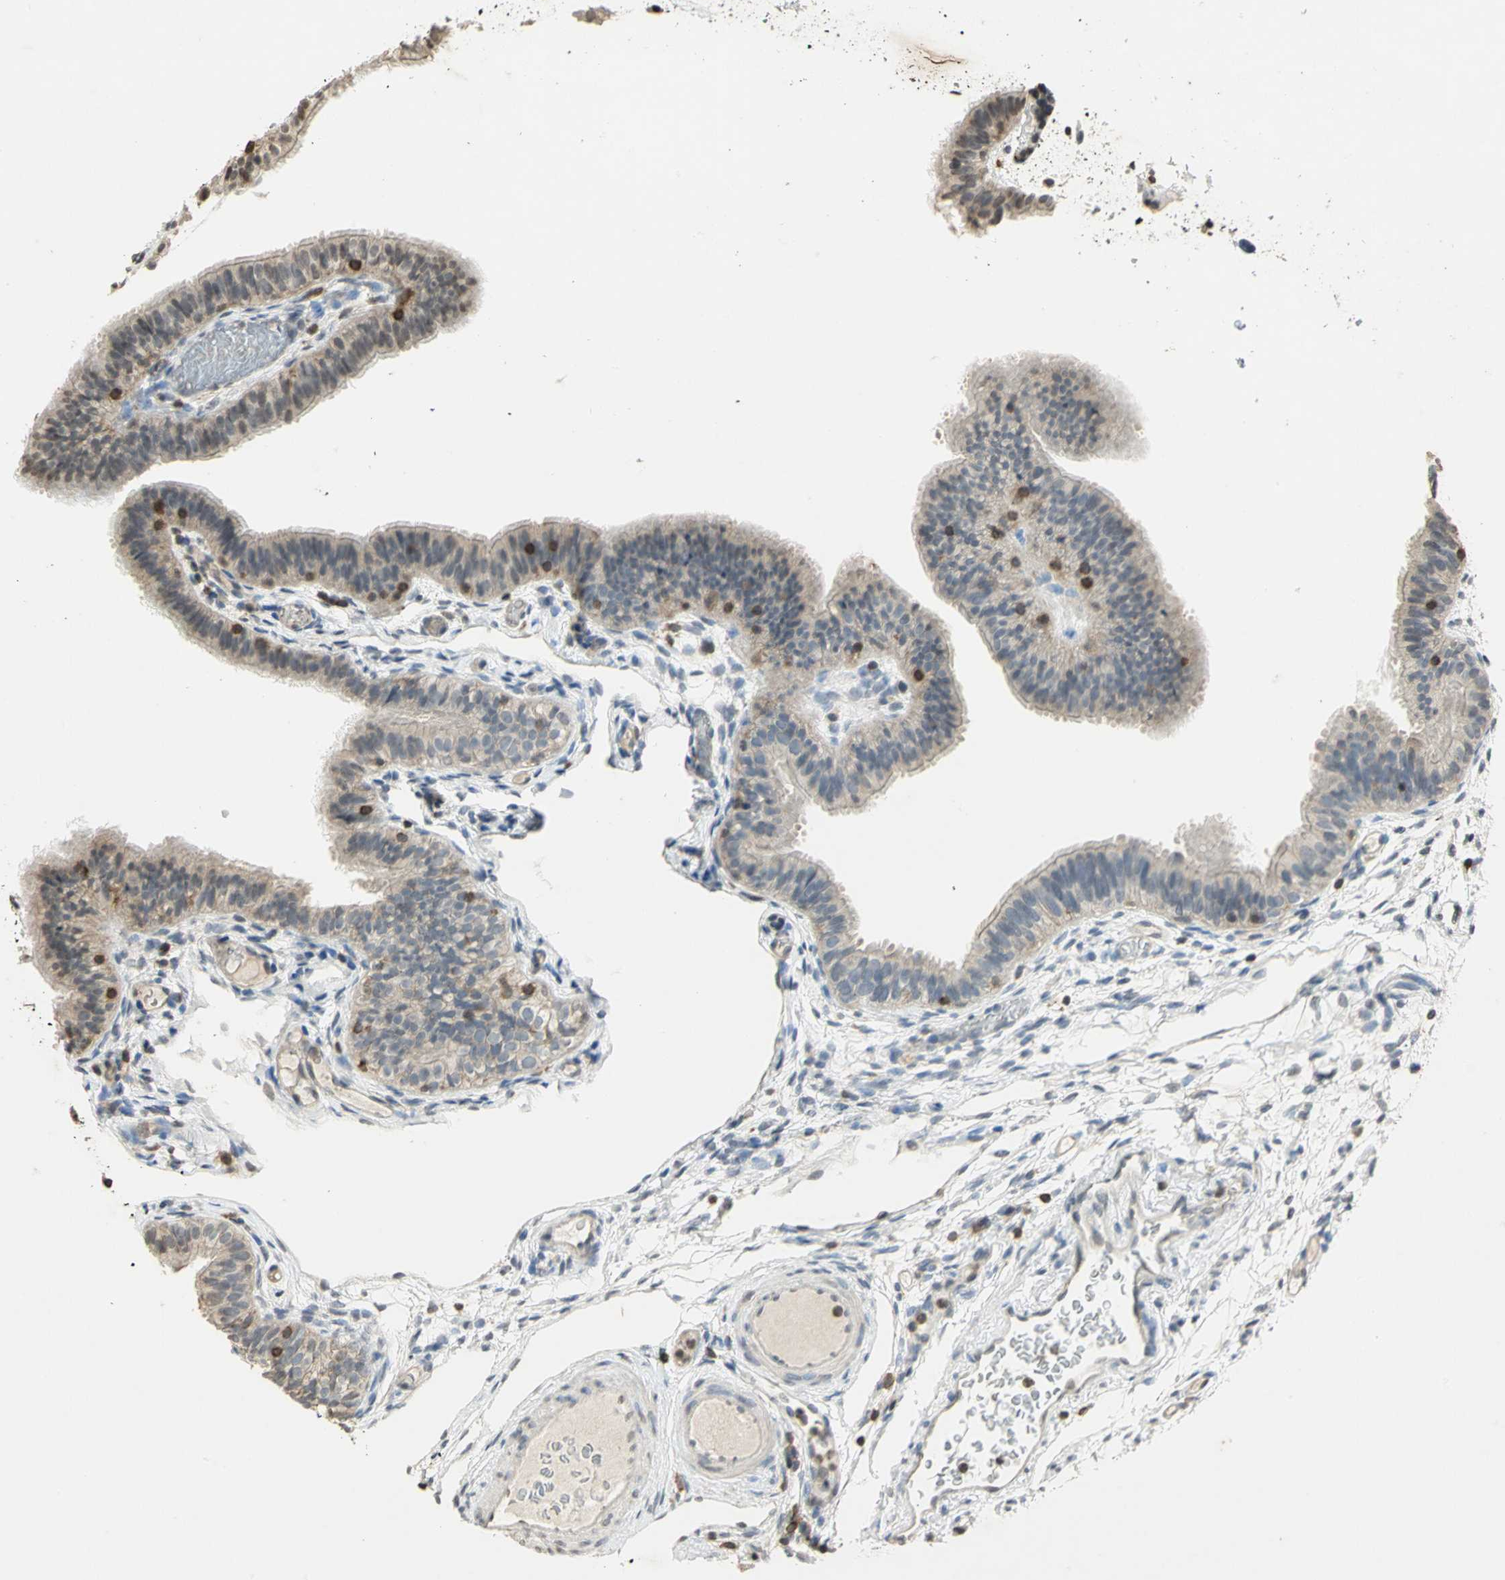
{"staining": {"intensity": "weak", "quantity": "25%-75%", "location": "cytoplasmic/membranous"}, "tissue": "fallopian tube", "cell_type": "Glandular cells", "image_type": "normal", "snomed": [{"axis": "morphology", "description": "Normal tissue, NOS"}, {"axis": "morphology", "description": "Dermoid, NOS"}, {"axis": "topography", "description": "Fallopian tube"}], "caption": "Protein staining reveals weak cytoplasmic/membranous expression in about 25%-75% of glandular cells in unremarkable fallopian tube.", "gene": "IL16", "patient": {"sex": "female", "age": 33}}